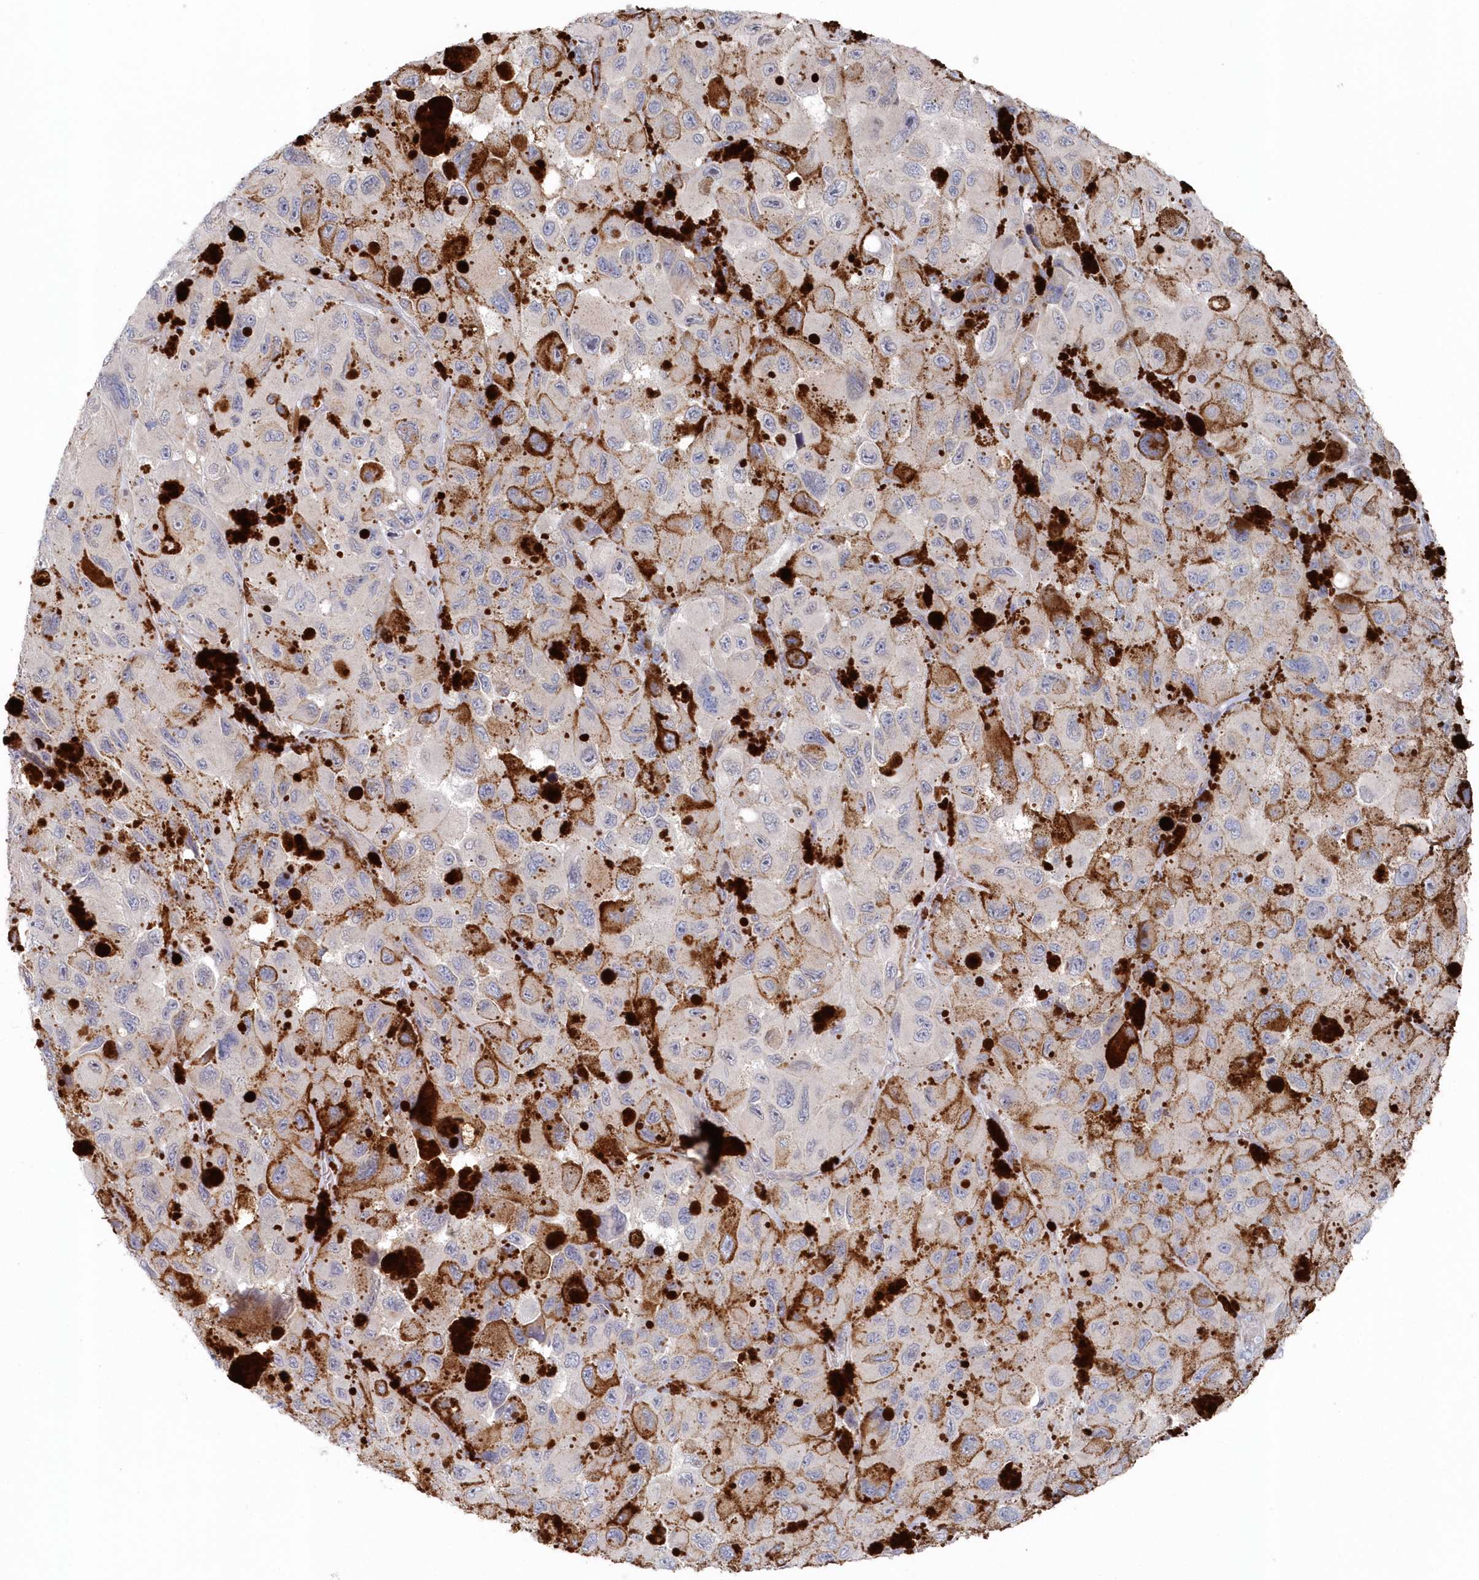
{"staining": {"intensity": "negative", "quantity": "none", "location": "none"}, "tissue": "melanoma", "cell_type": "Tumor cells", "image_type": "cancer", "snomed": [{"axis": "morphology", "description": "Malignant melanoma, NOS"}, {"axis": "topography", "description": "Skin"}], "caption": "Immunohistochemistry histopathology image of neoplastic tissue: melanoma stained with DAB (3,3'-diaminobenzidine) demonstrates no significant protein expression in tumor cells. (Immunohistochemistry (ihc), brightfield microscopy, high magnification).", "gene": "KIAA1586", "patient": {"sex": "female", "age": 73}}